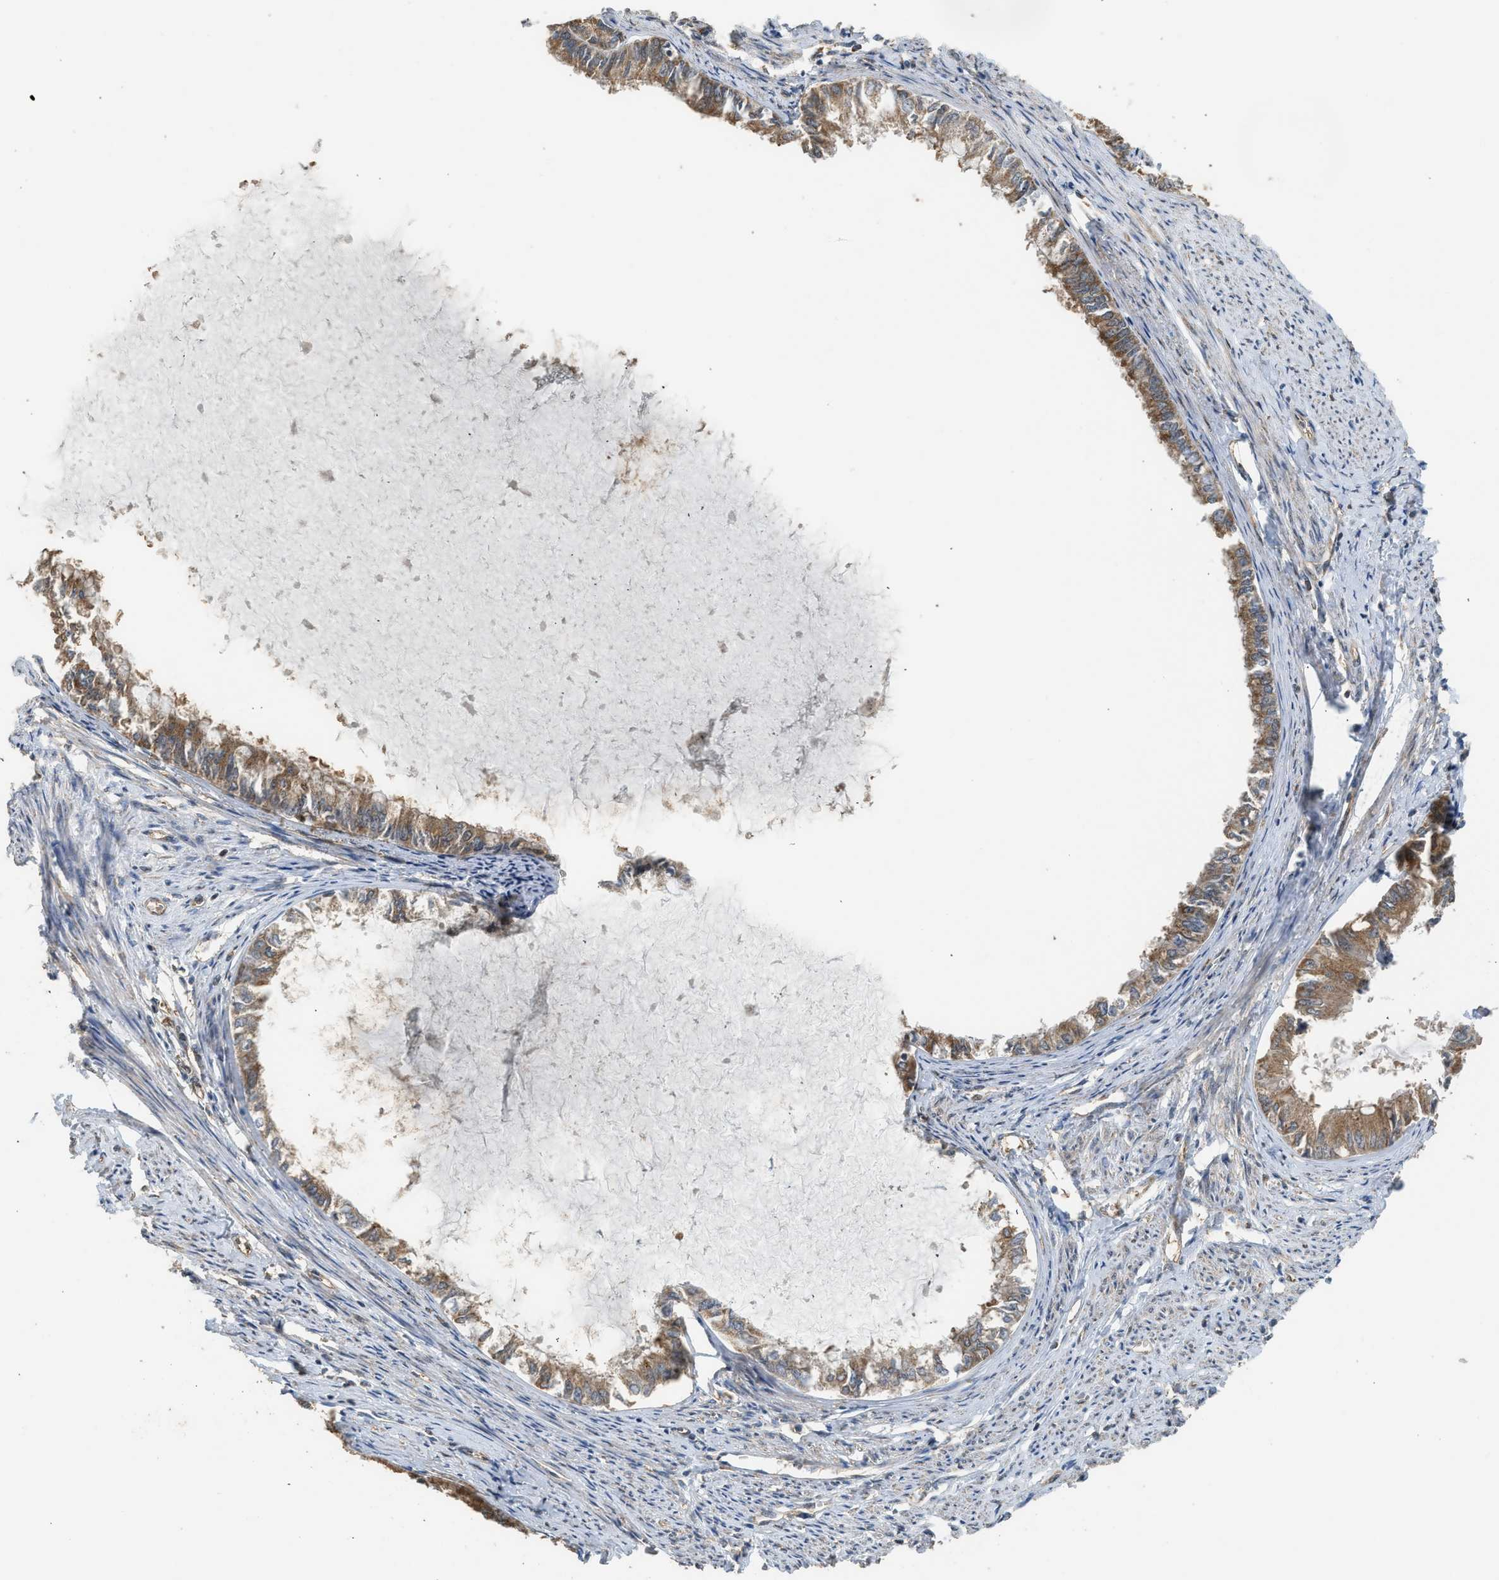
{"staining": {"intensity": "moderate", "quantity": ">75%", "location": "cytoplasmic/membranous"}, "tissue": "endometrial cancer", "cell_type": "Tumor cells", "image_type": "cancer", "snomed": [{"axis": "morphology", "description": "Adenocarcinoma, NOS"}, {"axis": "topography", "description": "Endometrium"}], "caption": "Immunohistochemical staining of human endometrial cancer (adenocarcinoma) shows medium levels of moderate cytoplasmic/membranous expression in approximately >75% of tumor cells. (DAB = brown stain, brightfield microscopy at high magnification).", "gene": "HIP1R", "patient": {"sex": "female", "age": 86}}